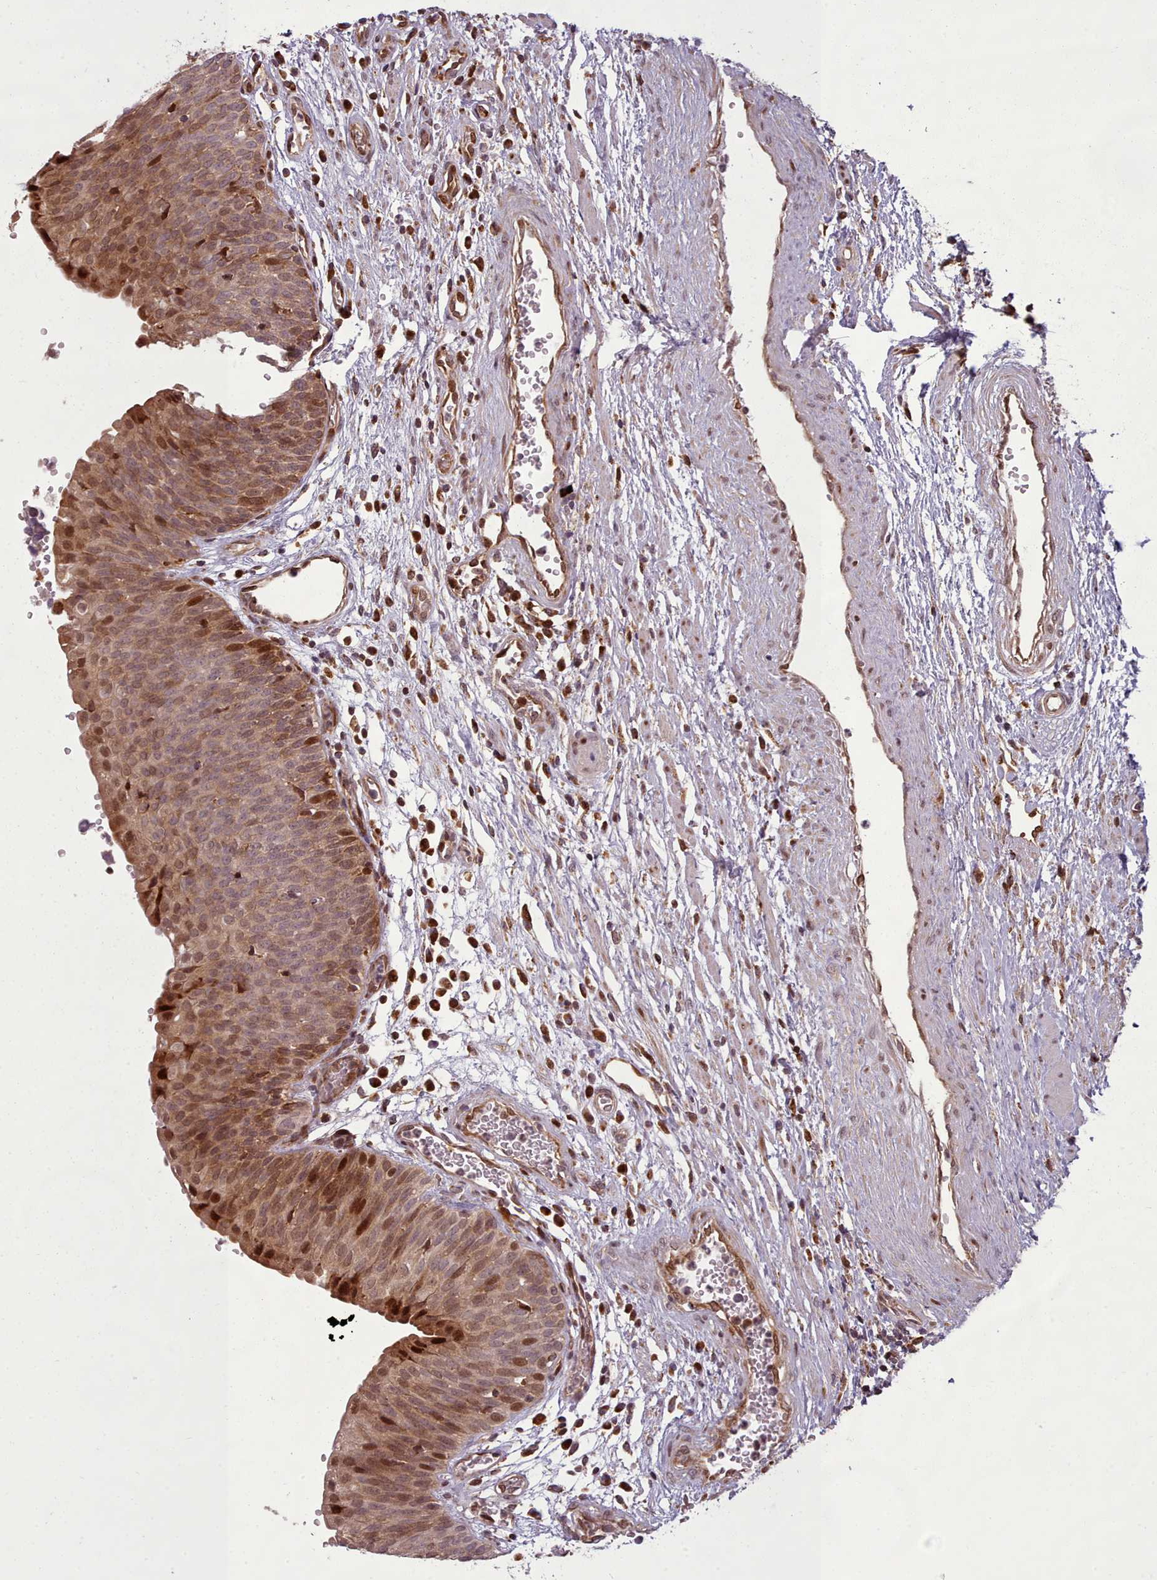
{"staining": {"intensity": "strong", "quantity": ">75%", "location": "cytoplasmic/membranous,nuclear"}, "tissue": "urinary bladder", "cell_type": "Urothelial cells", "image_type": "normal", "snomed": [{"axis": "morphology", "description": "Normal tissue, NOS"}, {"axis": "topography", "description": "Urinary bladder"}], "caption": "Strong cytoplasmic/membranous,nuclear staining for a protein is appreciated in about >75% of urothelial cells of unremarkable urinary bladder using immunohistochemistry.", "gene": "LGALS9B", "patient": {"sex": "male", "age": 55}}